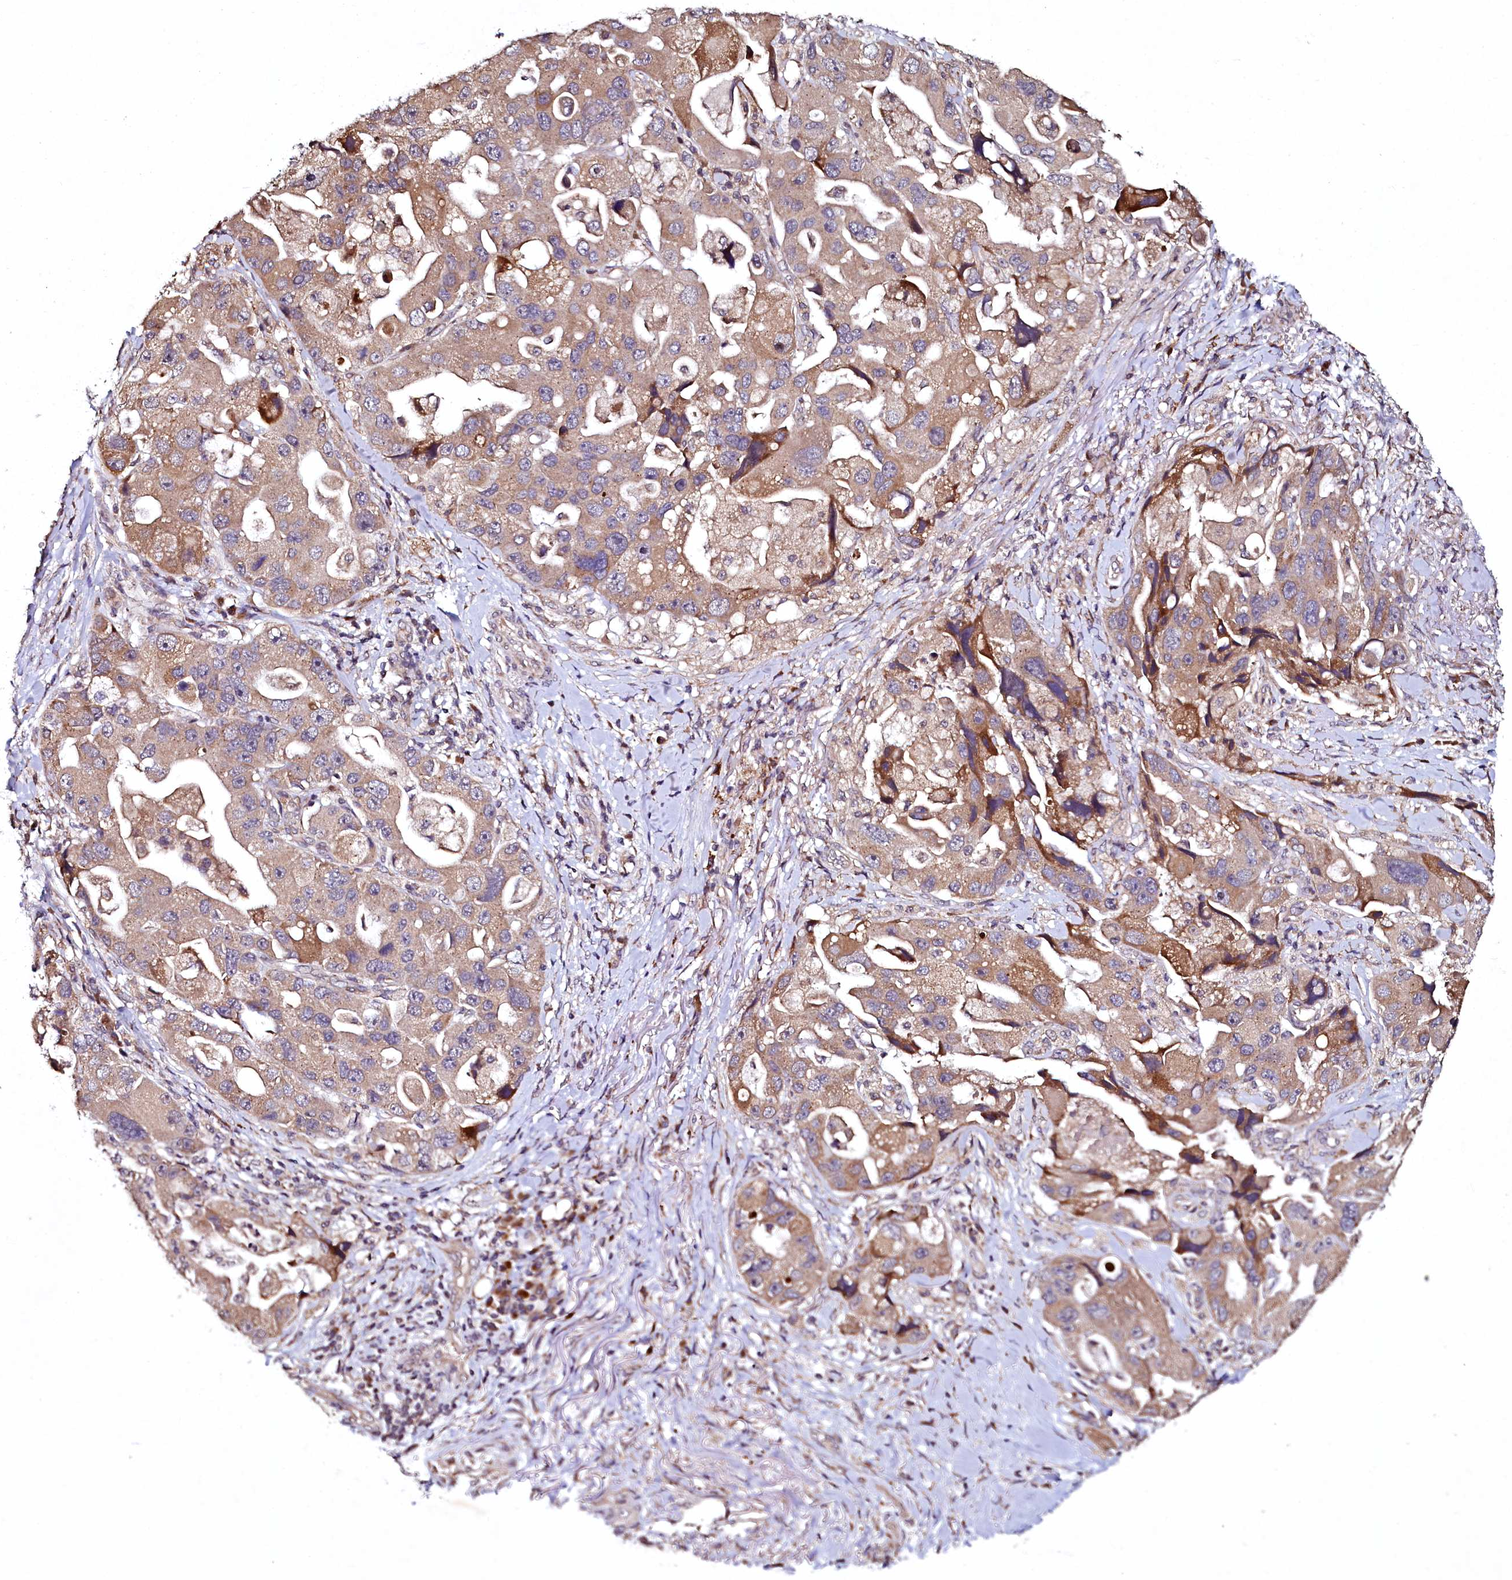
{"staining": {"intensity": "moderate", "quantity": ">75%", "location": "cytoplasmic/membranous"}, "tissue": "lung cancer", "cell_type": "Tumor cells", "image_type": "cancer", "snomed": [{"axis": "morphology", "description": "Adenocarcinoma, NOS"}, {"axis": "topography", "description": "Lung"}], "caption": "Approximately >75% of tumor cells in human lung cancer display moderate cytoplasmic/membranous protein positivity as visualized by brown immunohistochemical staining.", "gene": "SEC24C", "patient": {"sex": "female", "age": 54}}